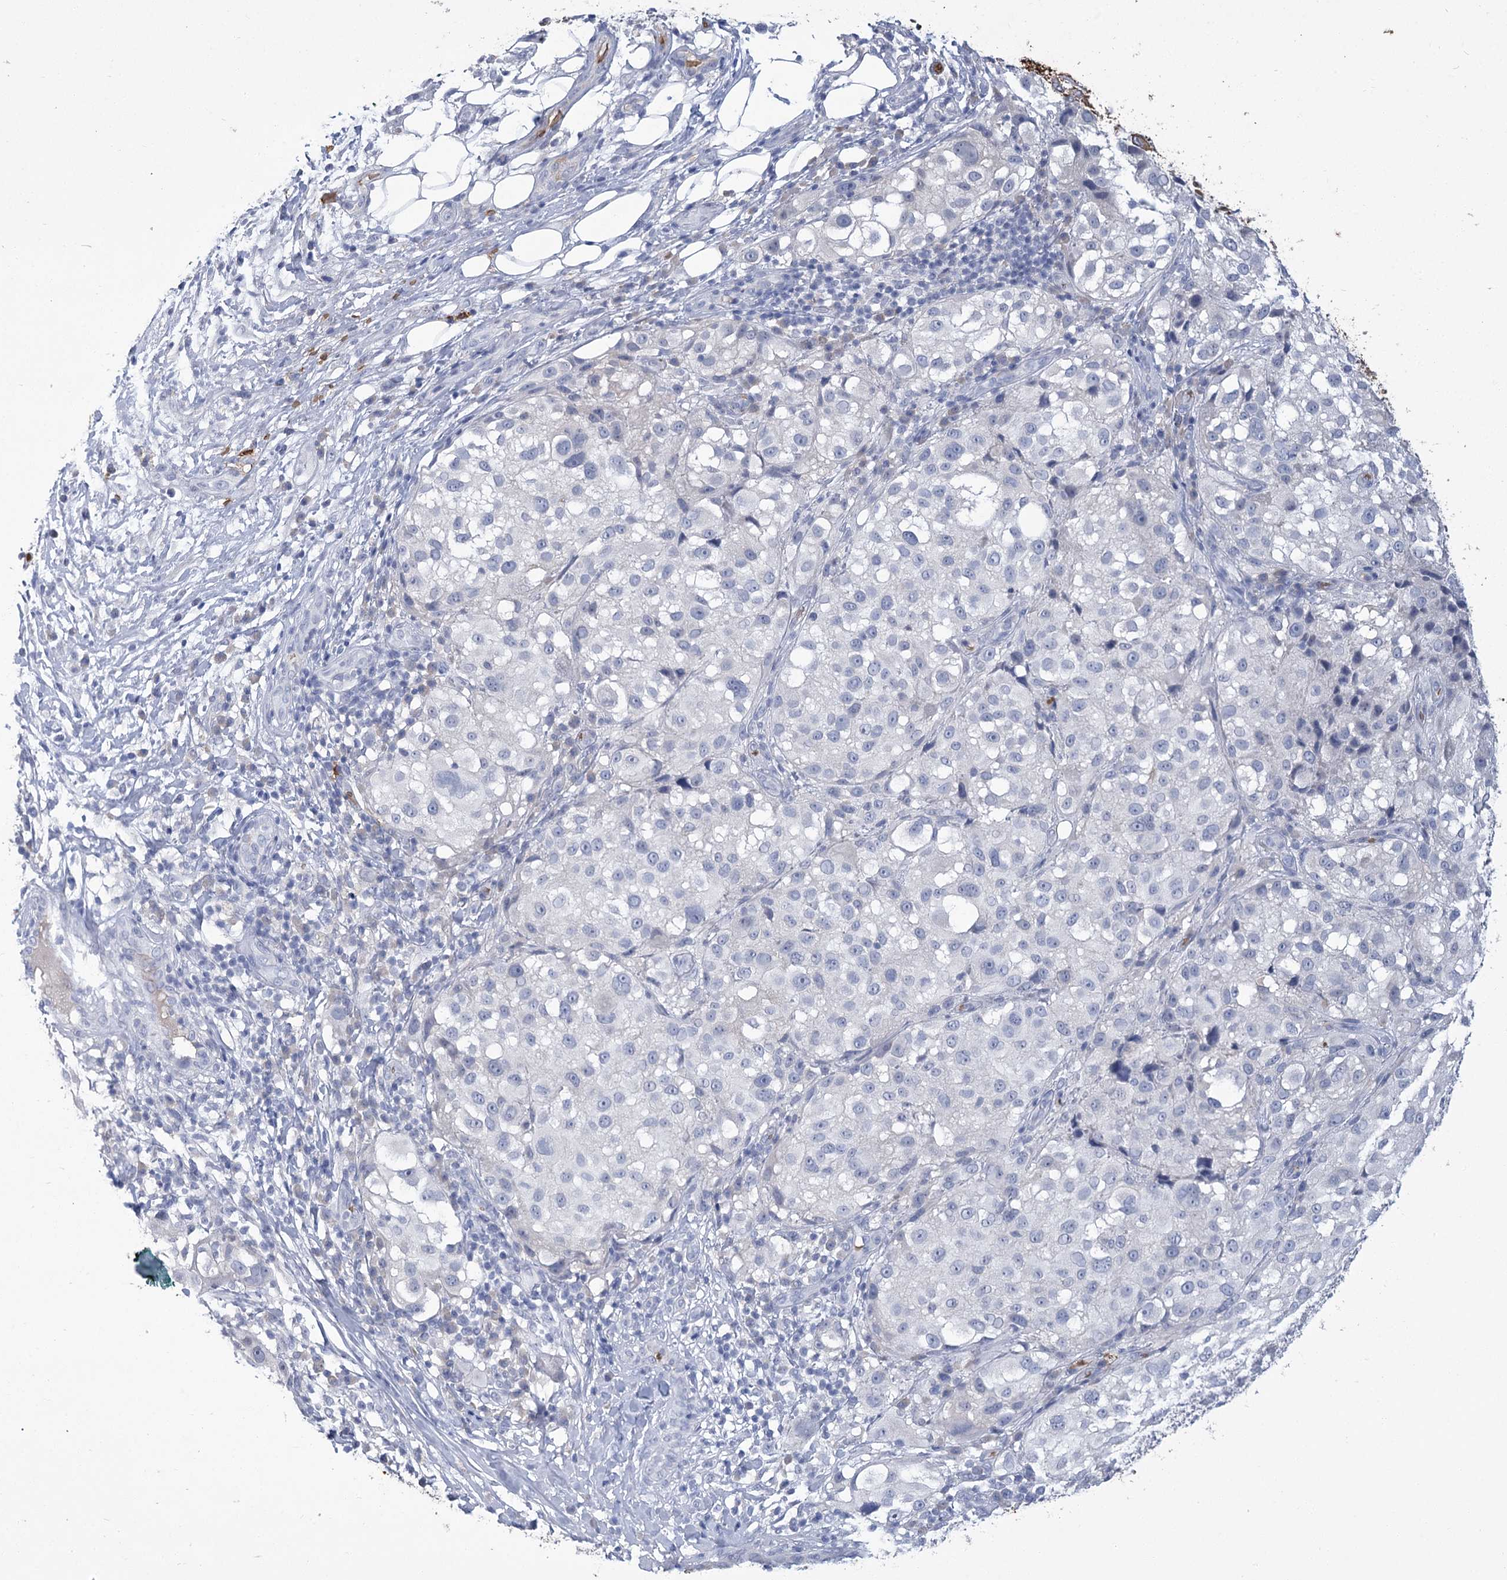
{"staining": {"intensity": "negative", "quantity": "none", "location": "none"}, "tissue": "melanoma", "cell_type": "Tumor cells", "image_type": "cancer", "snomed": [{"axis": "morphology", "description": "Necrosis, NOS"}, {"axis": "morphology", "description": "Malignant melanoma, NOS"}, {"axis": "topography", "description": "Skin"}], "caption": "Micrograph shows no protein positivity in tumor cells of melanoma tissue. (Brightfield microscopy of DAB (3,3'-diaminobenzidine) IHC at high magnification).", "gene": "HBA1", "patient": {"sex": "female", "age": 87}}